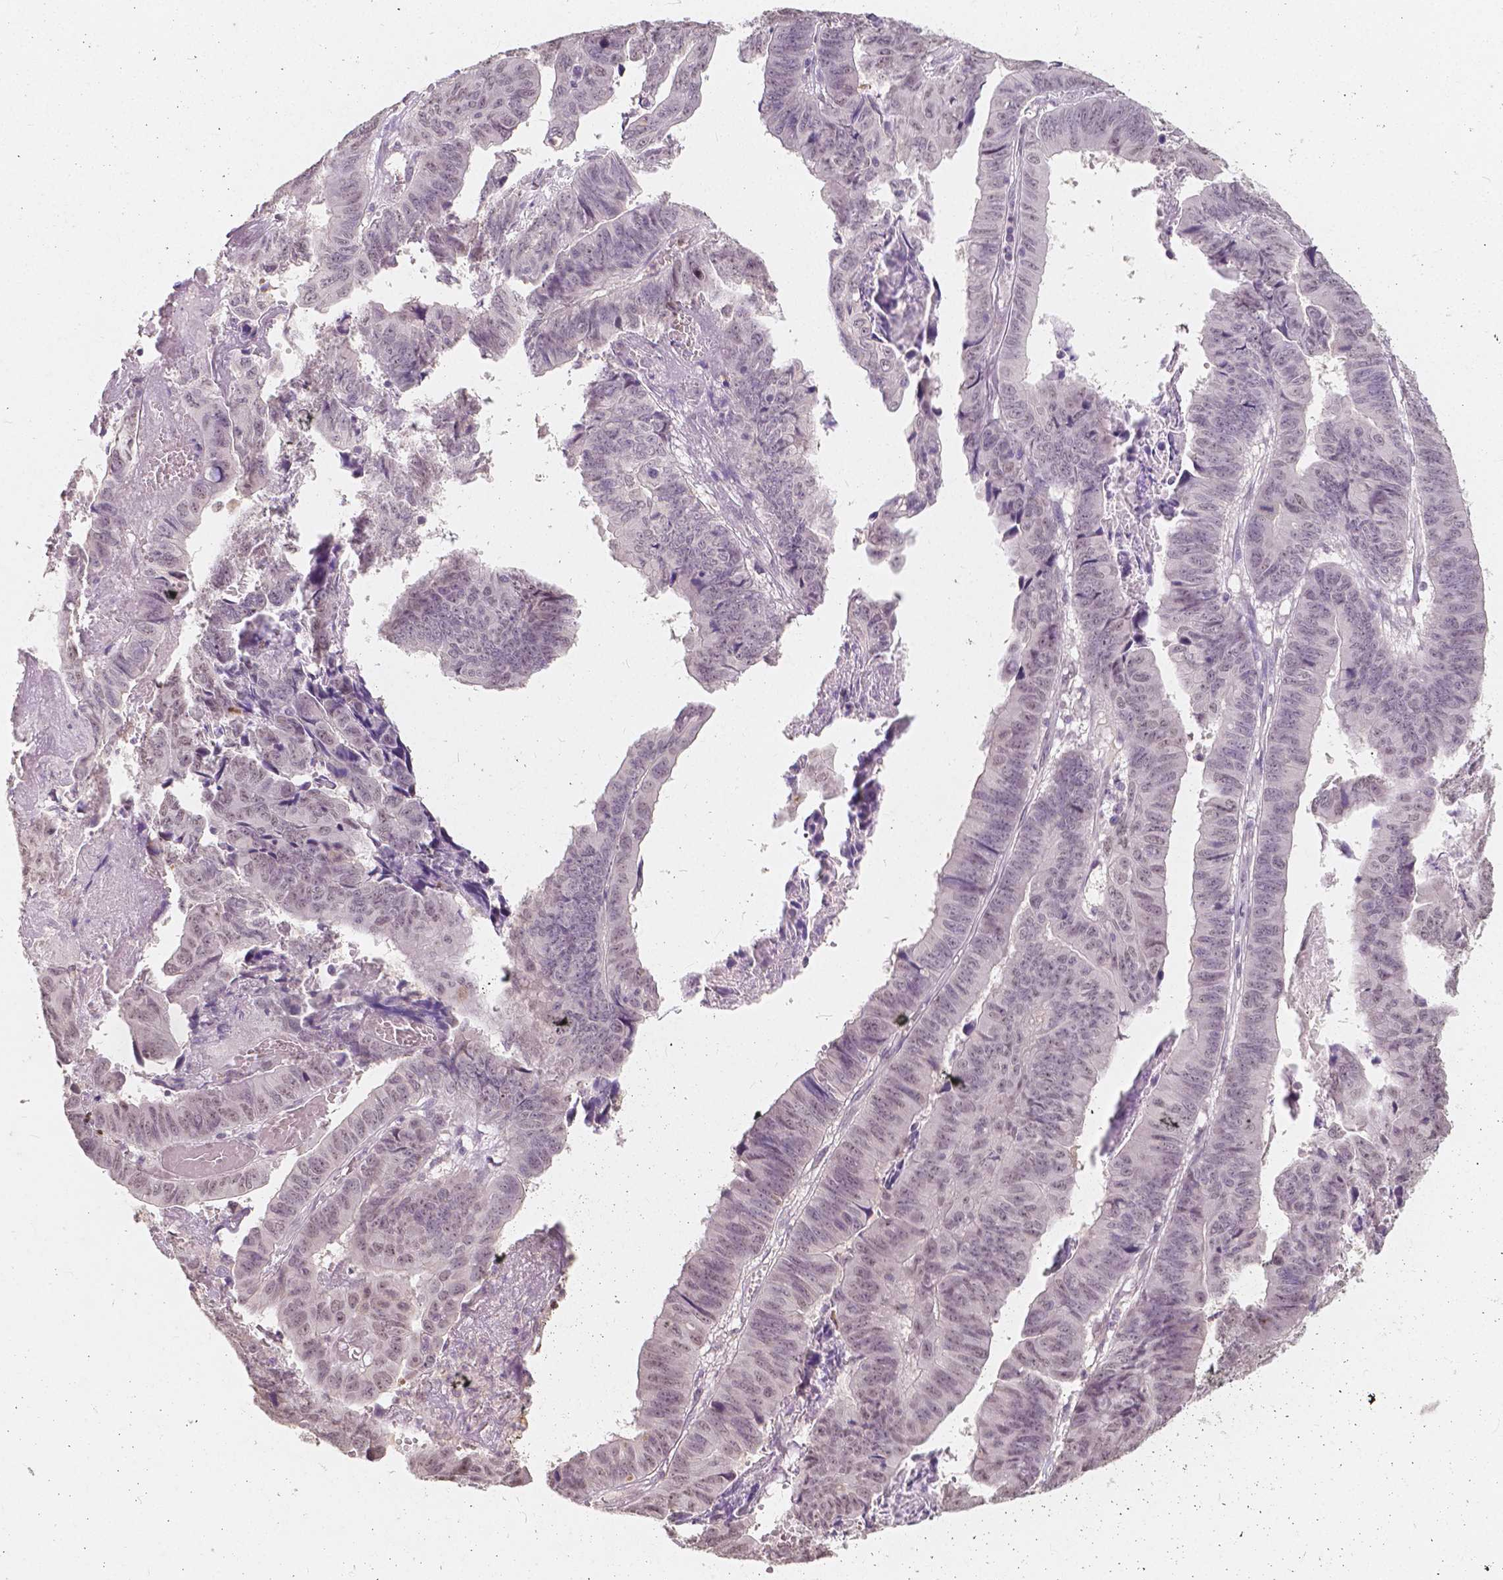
{"staining": {"intensity": "weak", "quantity": "<25%", "location": "nuclear"}, "tissue": "stomach cancer", "cell_type": "Tumor cells", "image_type": "cancer", "snomed": [{"axis": "morphology", "description": "Adenocarcinoma, NOS"}, {"axis": "topography", "description": "Stomach, lower"}], "caption": "DAB immunohistochemical staining of stomach cancer (adenocarcinoma) demonstrates no significant positivity in tumor cells.", "gene": "NOLC1", "patient": {"sex": "male", "age": 77}}